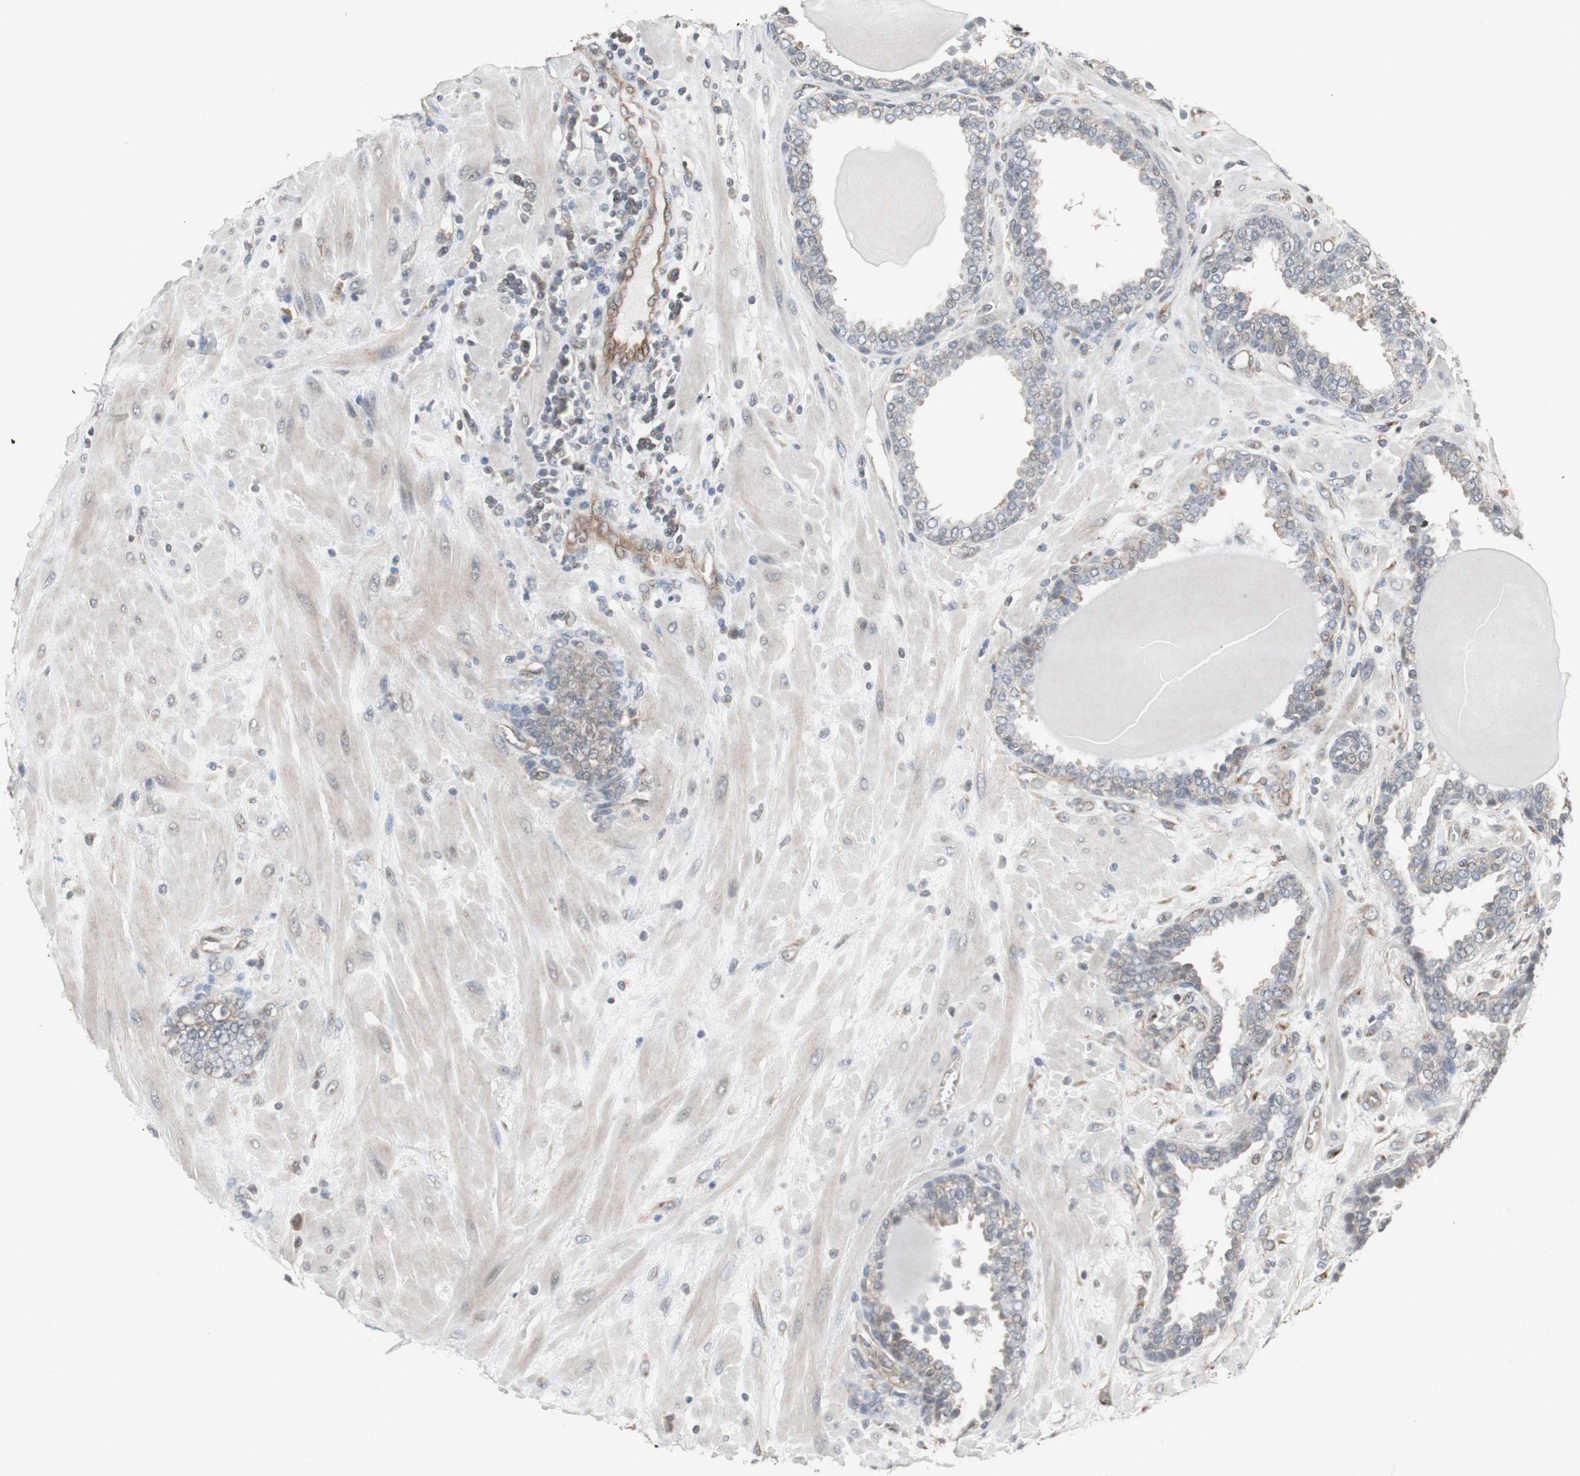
{"staining": {"intensity": "weak", "quantity": "25%-75%", "location": "cytoplasmic/membranous"}, "tissue": "prostate", "cell_type": "Glandular cells", "image_type": "normal", "snomed": [{"axis": "morphology", "description": "Normal tissue, NOS"}, {"axis": "topography", "description": "Prostate"}], "caption": "IHC of benign human prostate displays low levels of weak cytoplasmic/membranous positivity in about 25%-75% of glandular cells.", "gene": "ATP2B2", "patient": {"sex": "male", "age": 51}}